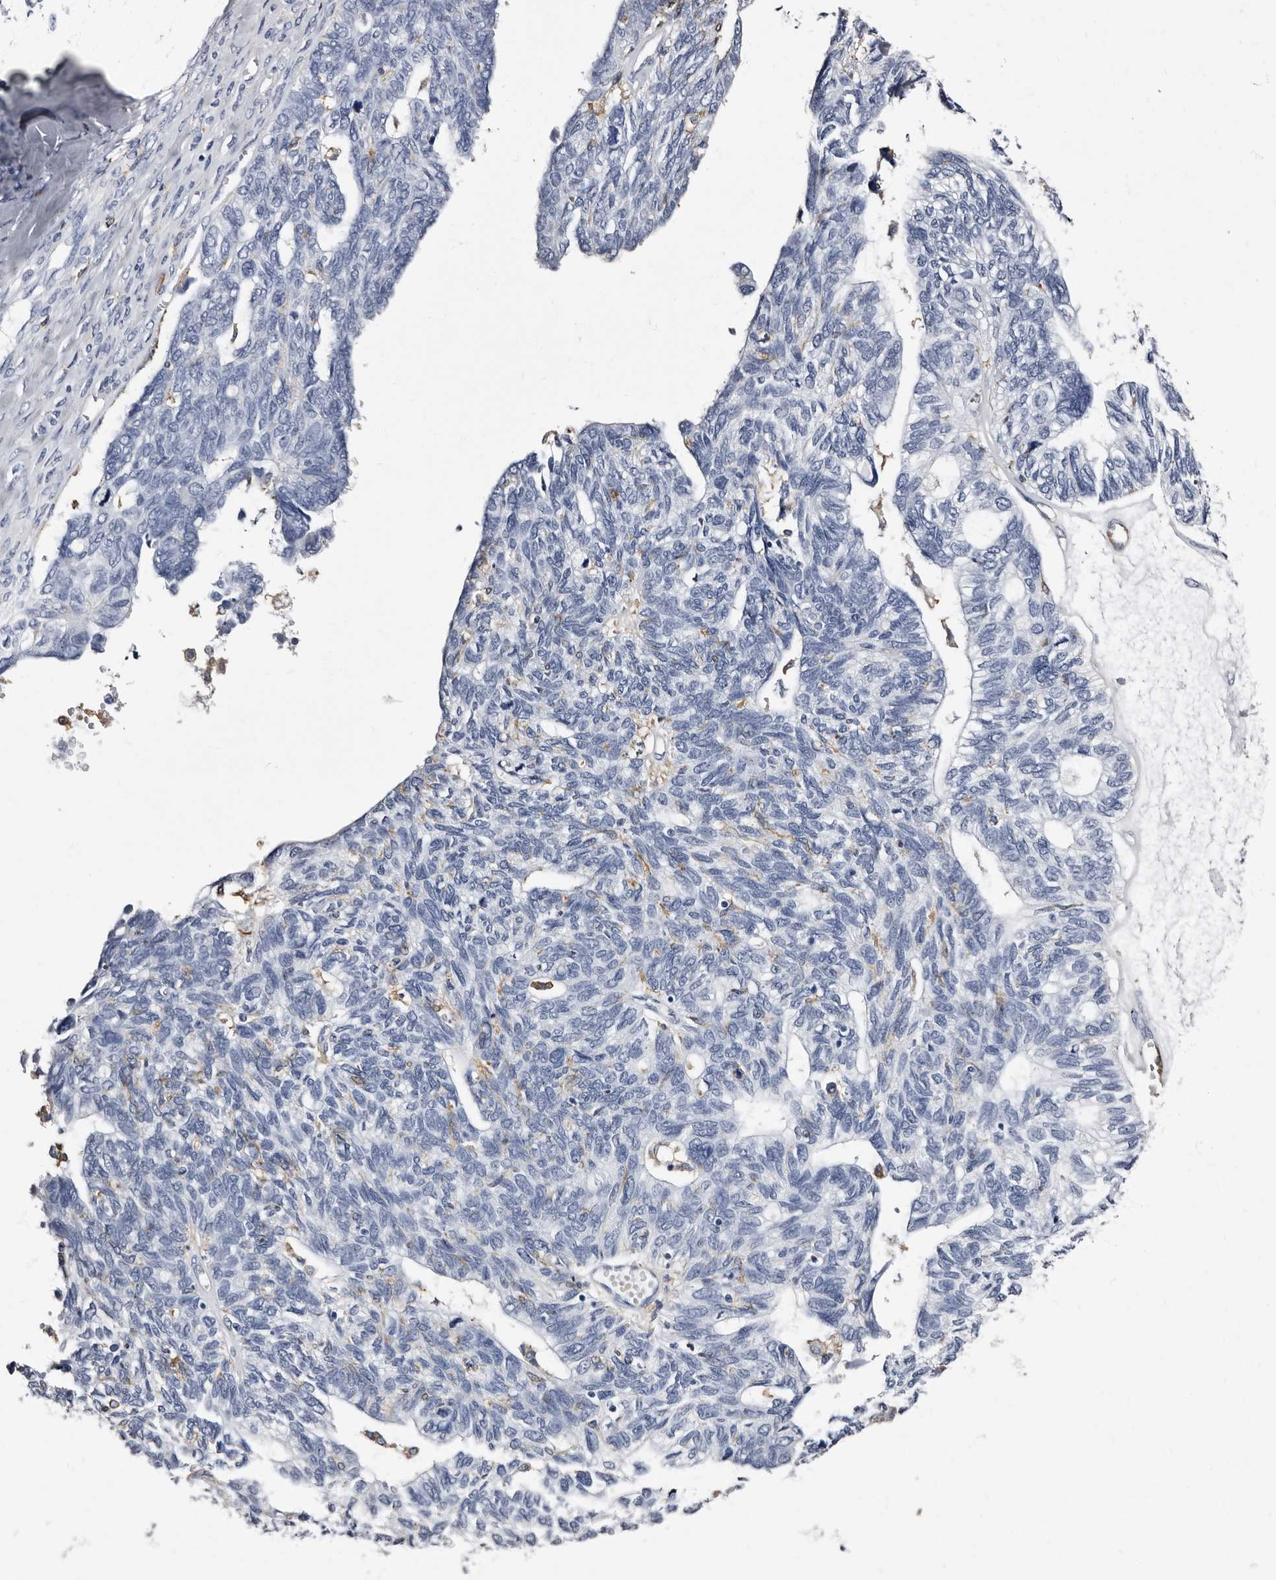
{"staining": {"intensity": "negative", "quantity": "none", "location": "none"}, "tissue": "ovarian cancer", "cell_type": "Tumor cells", "image_type": "cancer", "snomed": [{"axis": "morphology", "description": "Cystadenocarcinoma, serous, NOS"}, {"axis": "topography", "description": "Ovary"}], "caption": "Immunohistochemistry micrograph of human ovarian serous cystadenocarcinoma stained for a protein (brown), which displays no staining in tumor cells.", "gene": "EPB41L3", "patient": {"sex": "female", "age": 79}}